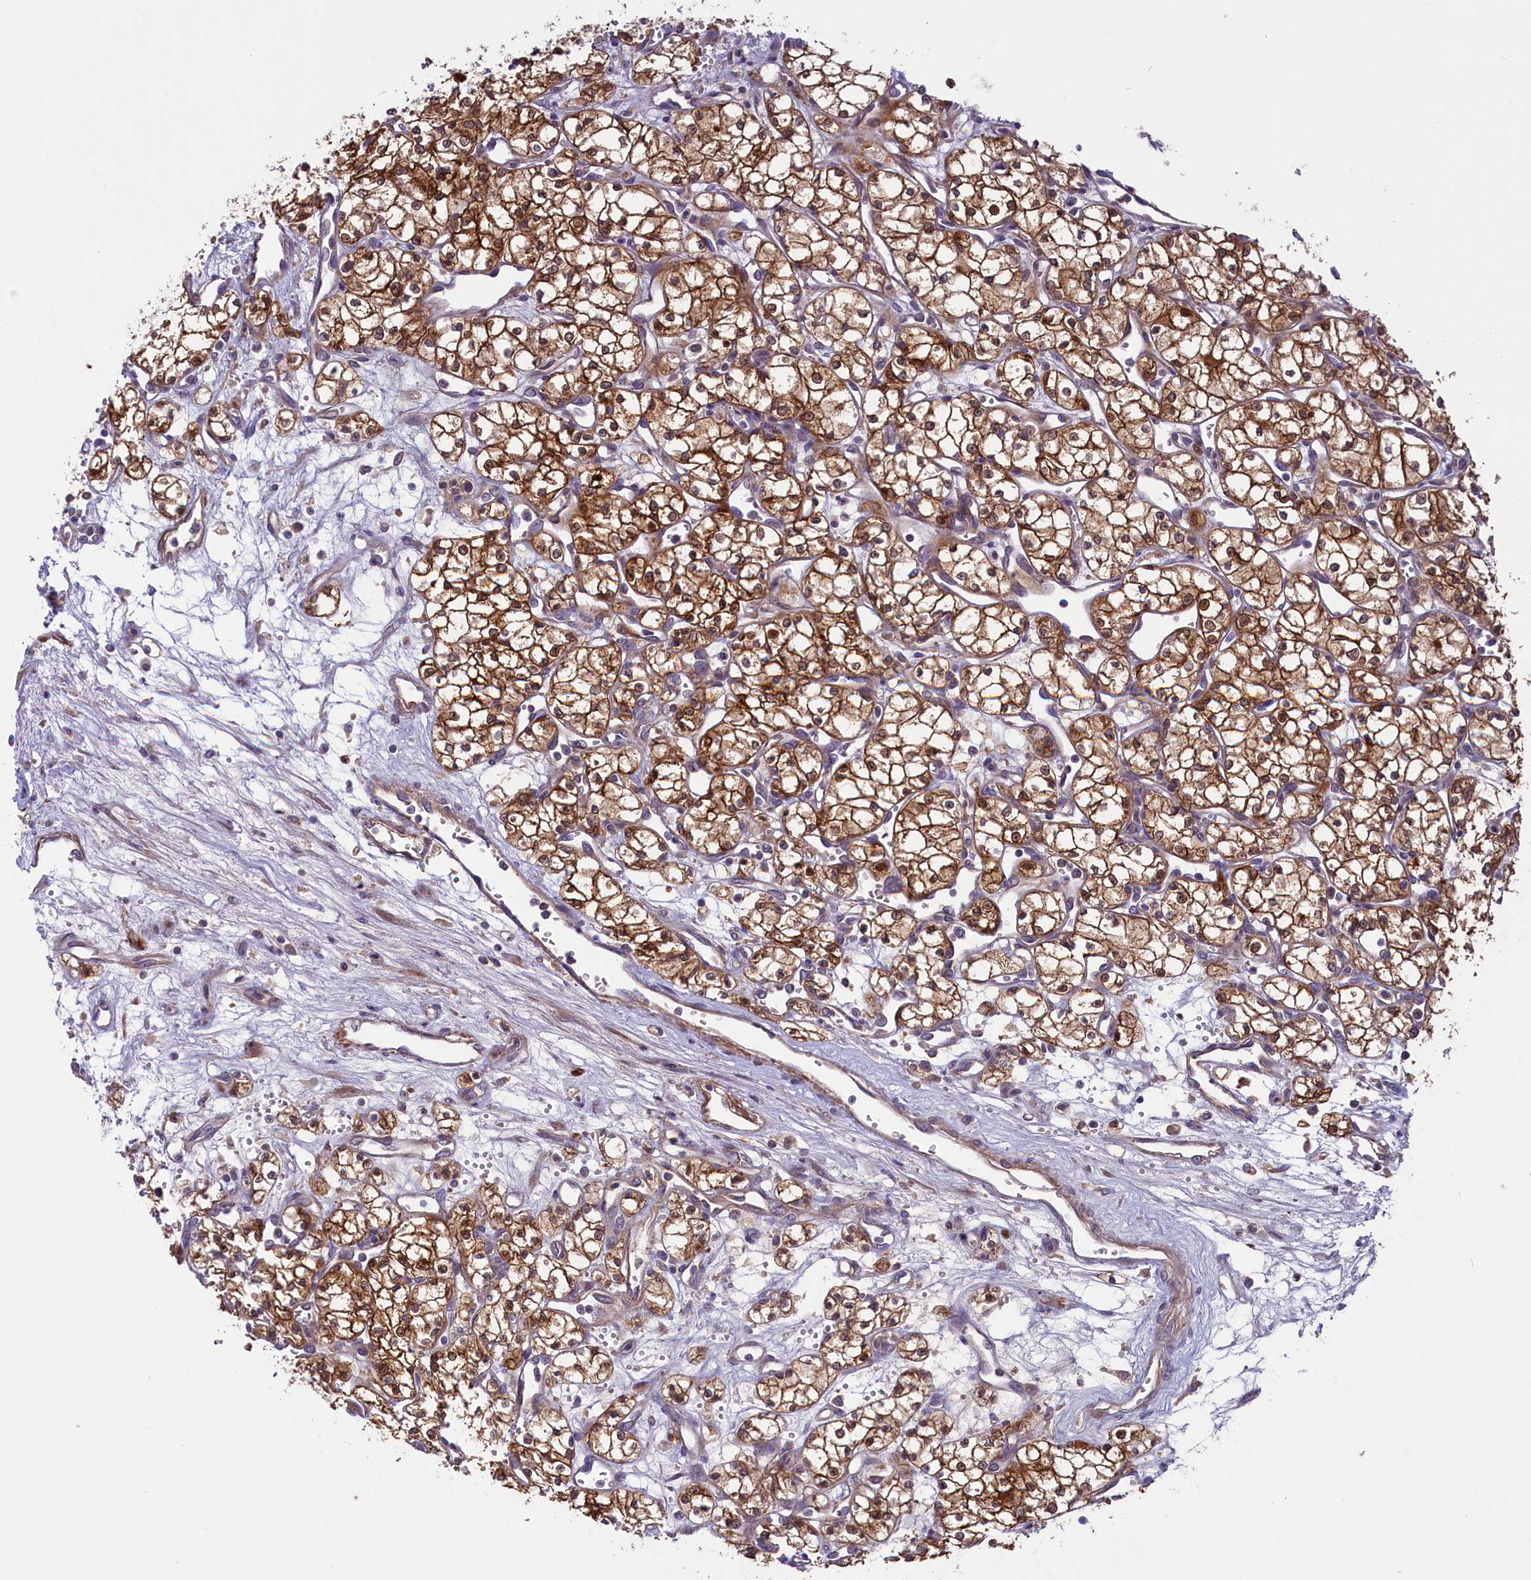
{"staining": {"intensity": "strong", "quantity": ">75%", "location": "cytoplasmic/membranous,nuclear"}, "tissue": "renal cancer", "cell_type": "Tumor cells", "image_type": "cancer", "snomed": [{"axis": "morphology", "description": "Adenocarcinoma, NOS"}, {"axis": "topography", "description": "Kidney"}], "caption": "An immunohistochemistry image of neoplastic tissue is shown. Protein staining in brown shows strong cytoplasmic/membranous and nuclear positivity in adenocarcinoma (renal) within tumor cells.", "gene": "COG8", "patient": {"sex": "male", "age": 59}}